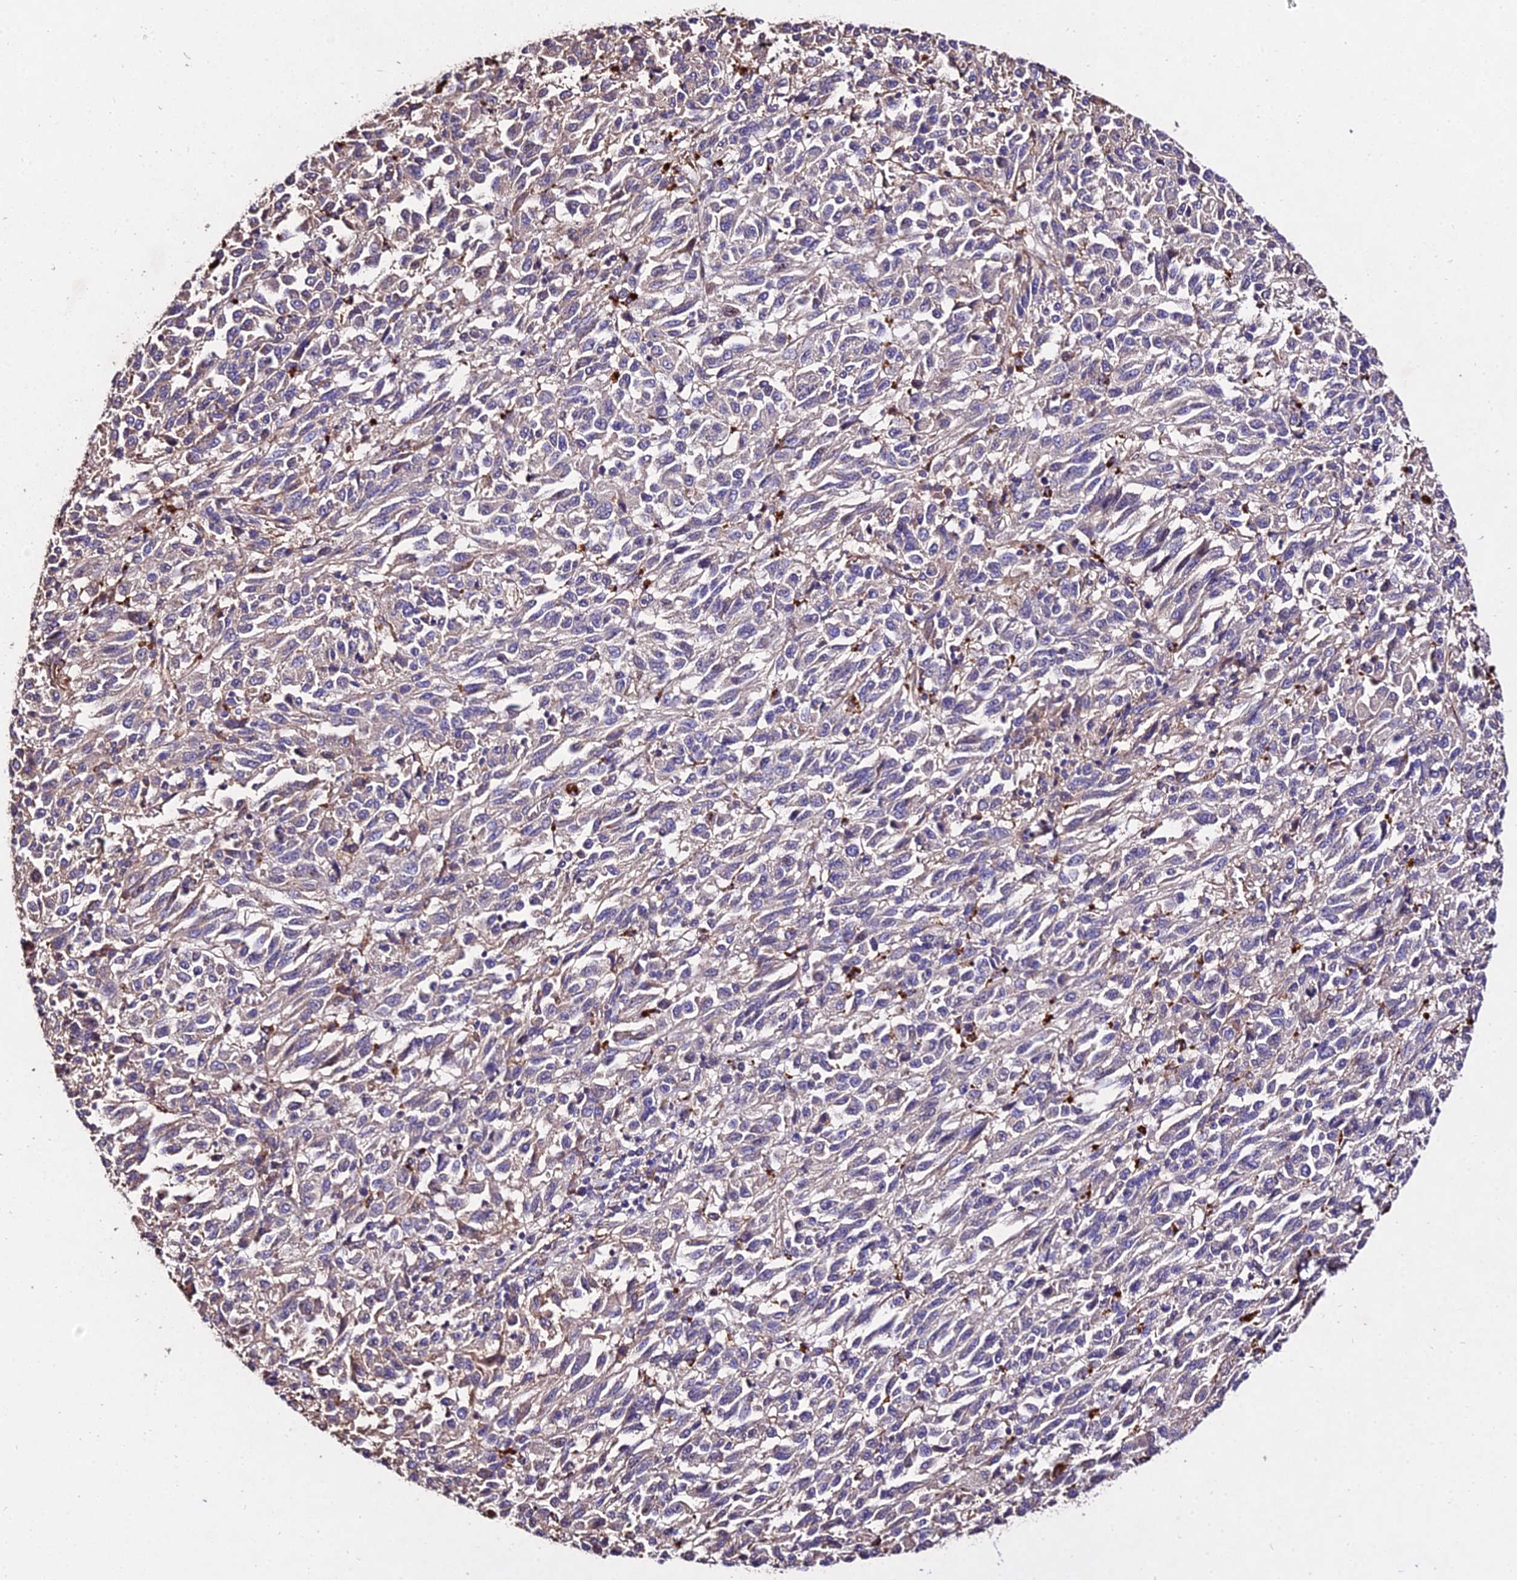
{"staining": {"intensity": "negative", "quantity": "none", "location": "none"}, "tissue": "melanoma", "cell_type": "Tumor cells", "image_type": "cancer", "snomed": [{"axis": "morphology", "description": "Malignant melanoma, Metastatic site"}, {"axis": "topography", "description": "Lung"}], "caption": "DAB (3,3'-diaminobenzidine) immunohistochemical staining of human malignant melanoma (metastatic site) shows no significant positivity in tumor cells. The staining is performed using DAB (3,3'-diaminobenzidine) brown chromogen with nuclei counter-stained in using hematoxylin.", "gene": "AP3M2", "patient": {"sex": "male", "age": 64}}